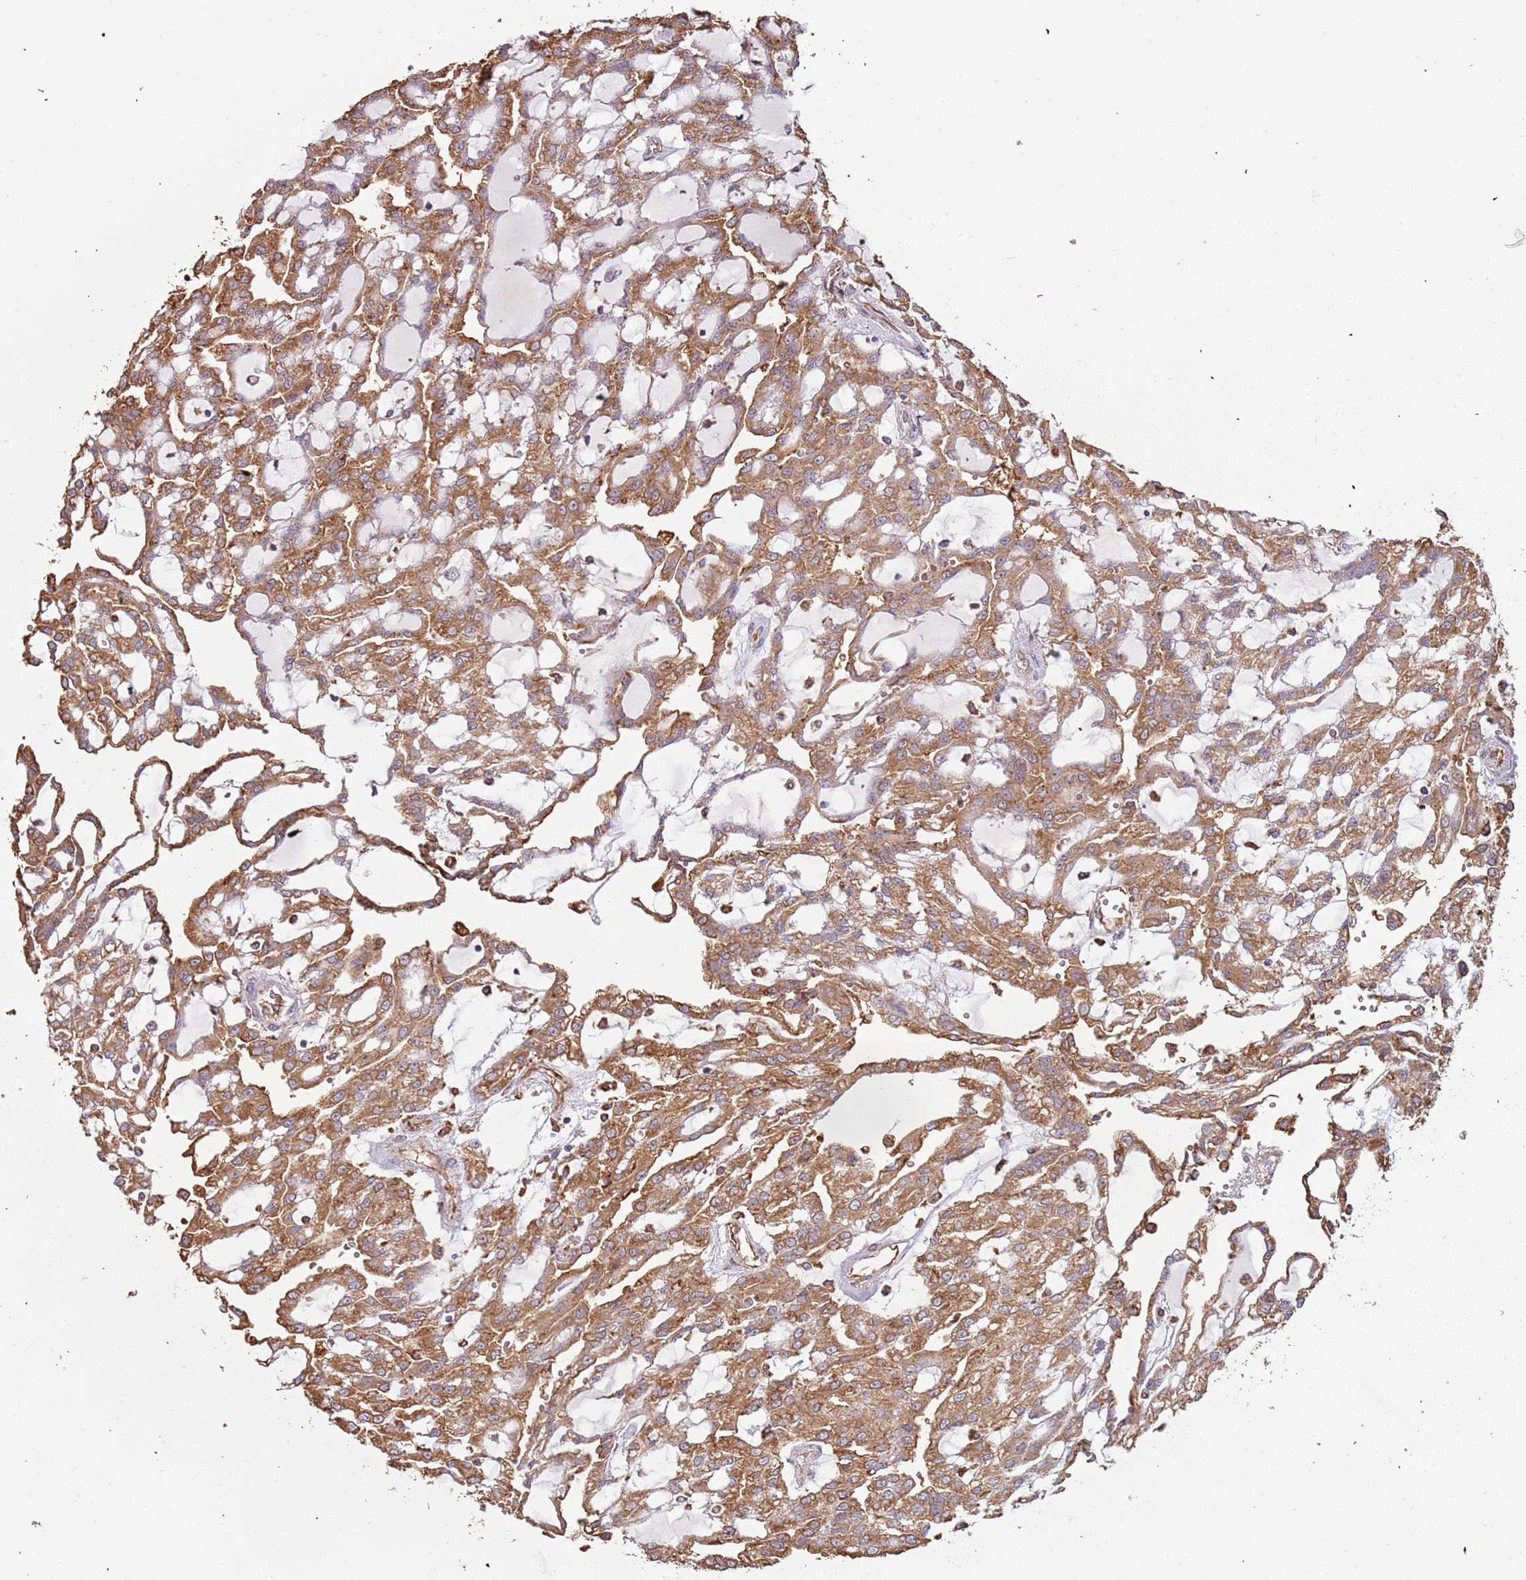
{"staining": {"intensity": "moderate", "quantity": ">75%", "location": "cytoplasmic/membranous"}, "tissue": "renal cancer", "cell_type": "Tumor cells", "image_type": "cancer", "snomed": [{"axis": "morphology", "description": "Adenocarcinoma, NOS"}, {"axis": "topography", "description": "Kidney"}], "caption": "This is an image of immunohistochemistry staining of renal cancer, which shows moderate positivity in the cytoplasmic/membranous of tumor cells.", "gene": "ATOSB", "patient": {"sex": "male", "age": 63}}